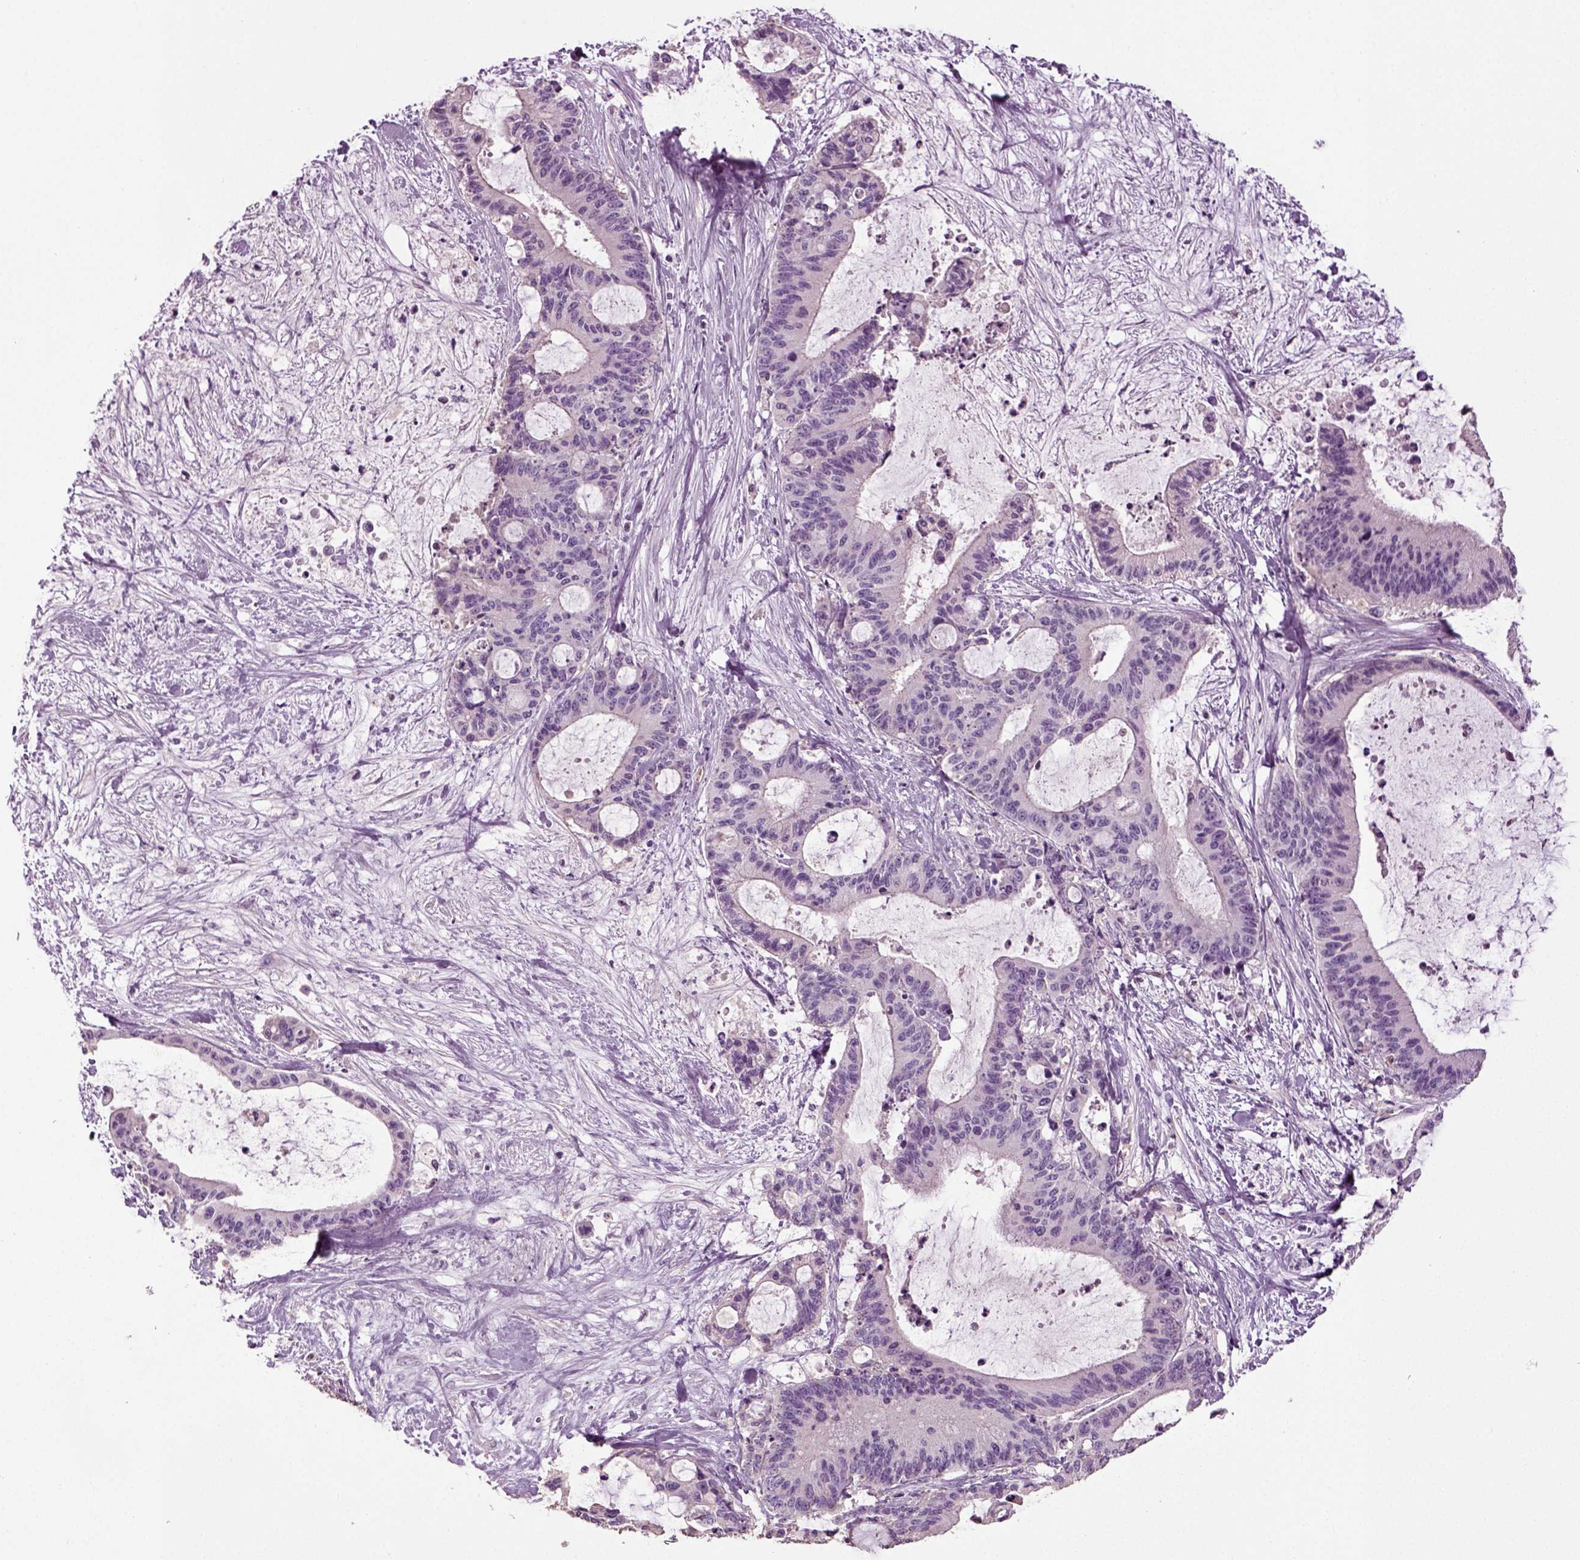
{"staining": {"intensity": "negative", "quantity": "none", "location": "none"}, "tissue": "liver cancer", "cell_type": "Tumor cells", "image_type": "cancer", "snomed": [{"axis": "morphology", "description": "Cholangiocarcinoma"}, {"axis": "topography", "description": "Liver"}], "caption": "DAB immunohistochemical staining of human cholangiocarcinoma (liver) displays no significant staining in tumor cells.", "gene": "DEFB118", "patient": {"sex": "female", "age": 73}}